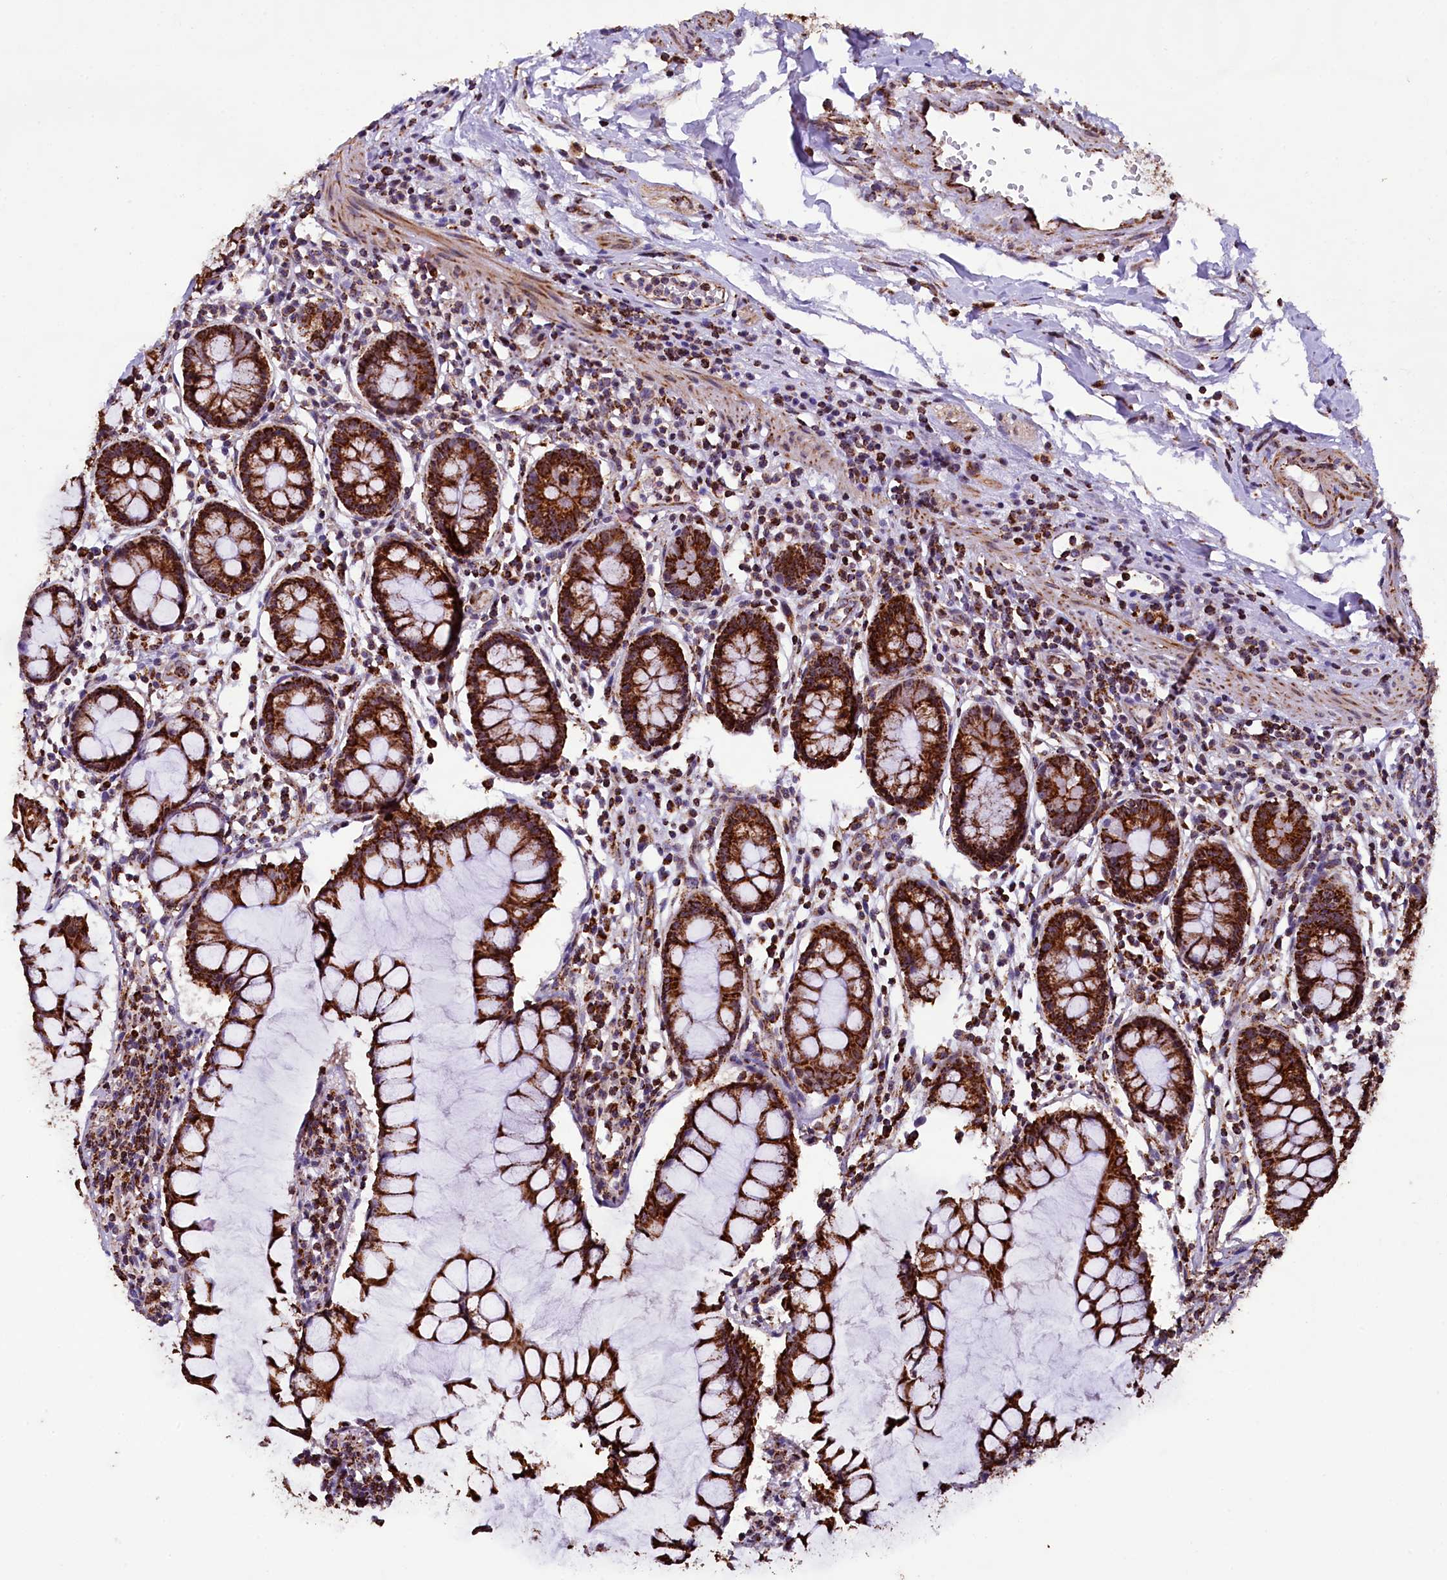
{"staining": {"intensity": "moderate", "quantity": ">75%", "location": "cytoplasmic/membranous"}, "tissue": "colon", "cell_type": "Endothelial cells", "image_type": "normal", "snomed": [{"axis": "morphology", "description": "Normal tissue, NOS"}, {"axis": "morphology", "description": "Adenocarcinoma, NOS"}, {"axis": "topography", "description": "Colon"}], "caption": "Immunohistochemical staining of normal human colon demonstrates >75% levels of moderate cytoplasmic/membranous protein expression in about >75% of endothelial cells. The protein of interest is shown in brown color, while the nuclei are stained blue.", "gene": "KLC2", "patient": {"sex": "female", "age": 55}}